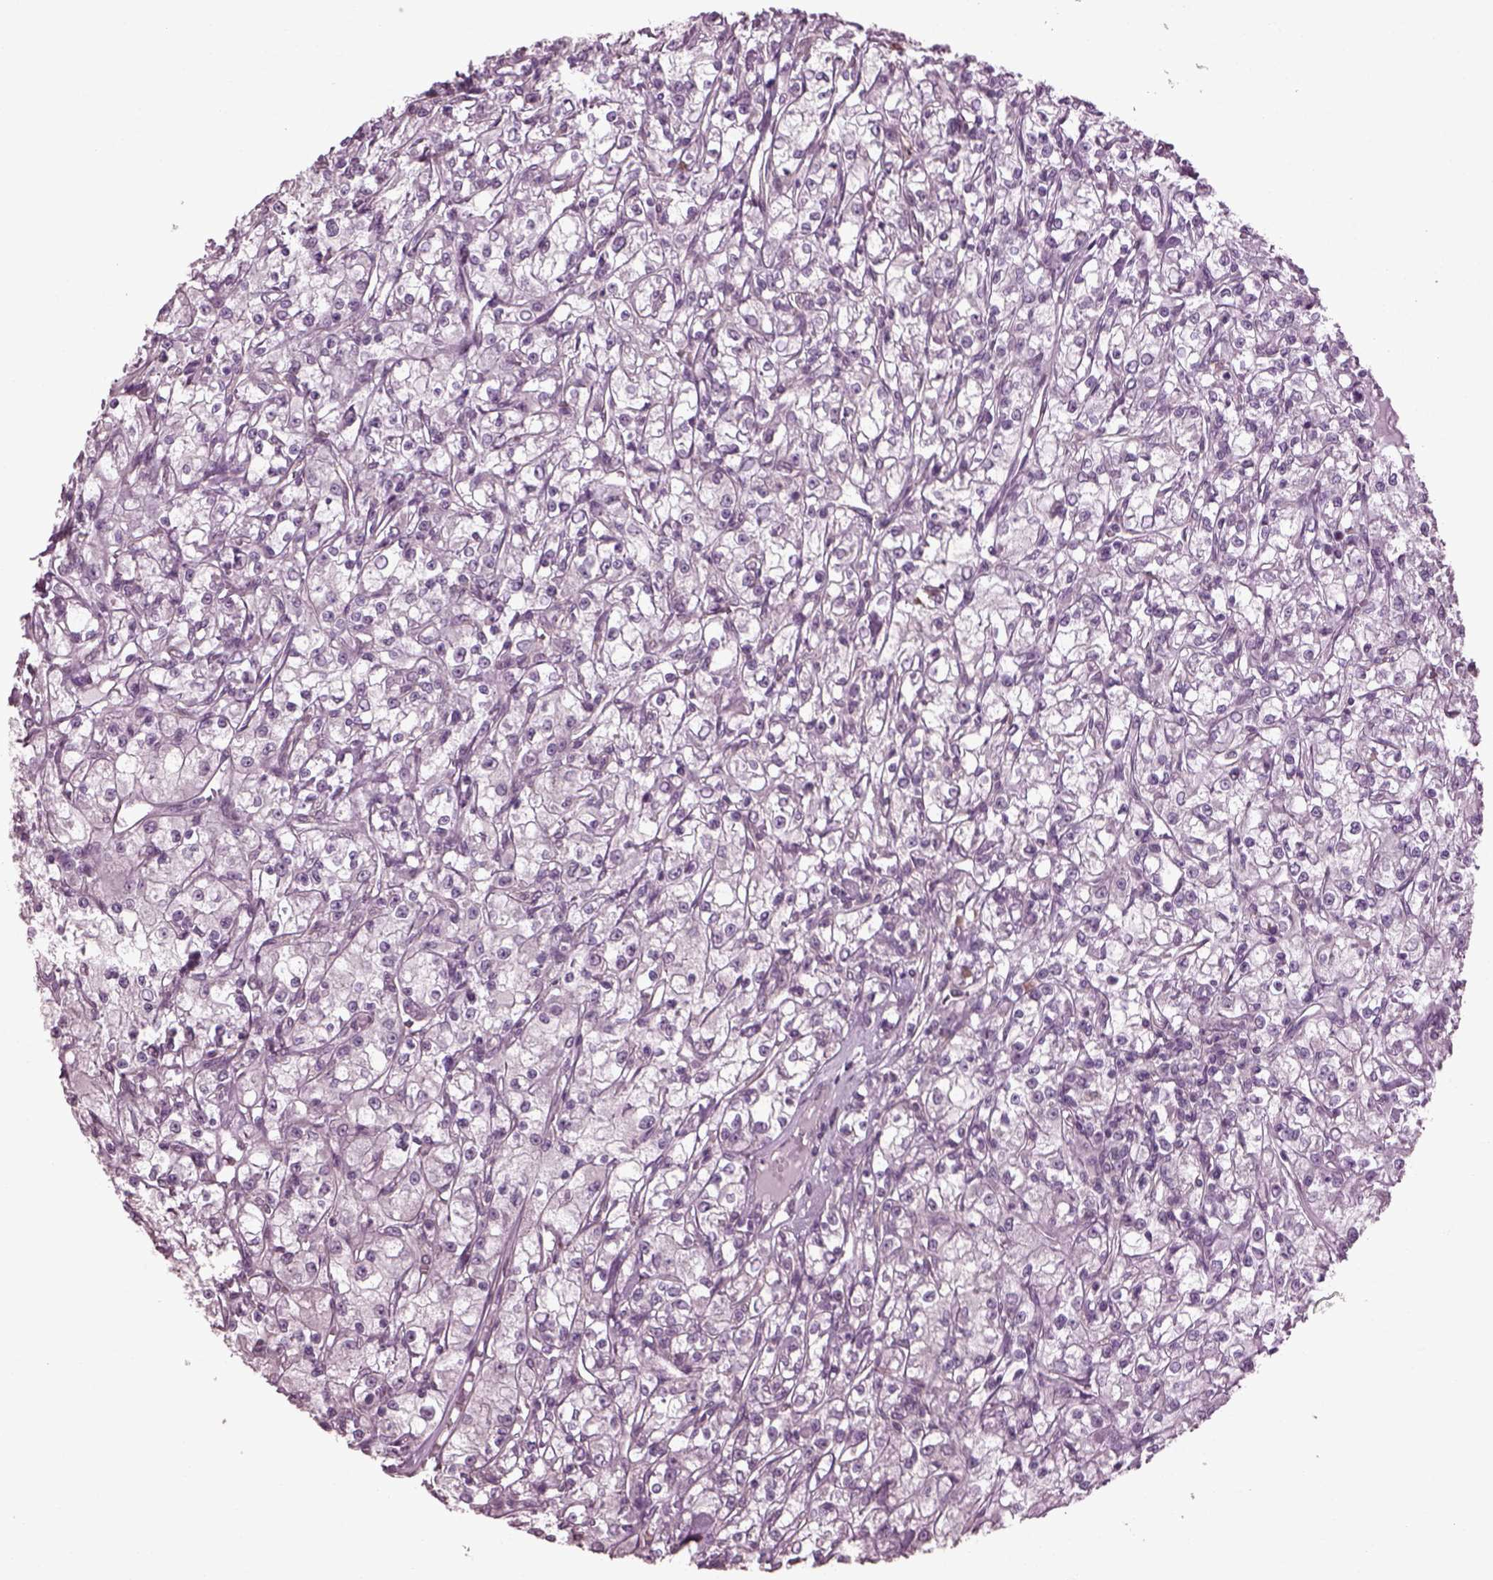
{"staining": {"intensity": "negative", "quantity": "none", "location": "none"}, "tissue": "renal cancer", "cell_type": "Tumor cells", "image_type": "cancer", "snomed": [{"axis": "morphology", "description": "Adenocarcinoma, NOS"}, {"axis": "topography", "description": "Kidney"}], "caption": "IHC image of renal cancer stained for a protein (brown), which reveals no expression in tumor cells. (DAB (3,3'-diaminobenzidine) immunohistochemistry with hematoxylin counter stain).", "gene": "CABP5", "patient": {"sex": "female", "age": 59}}